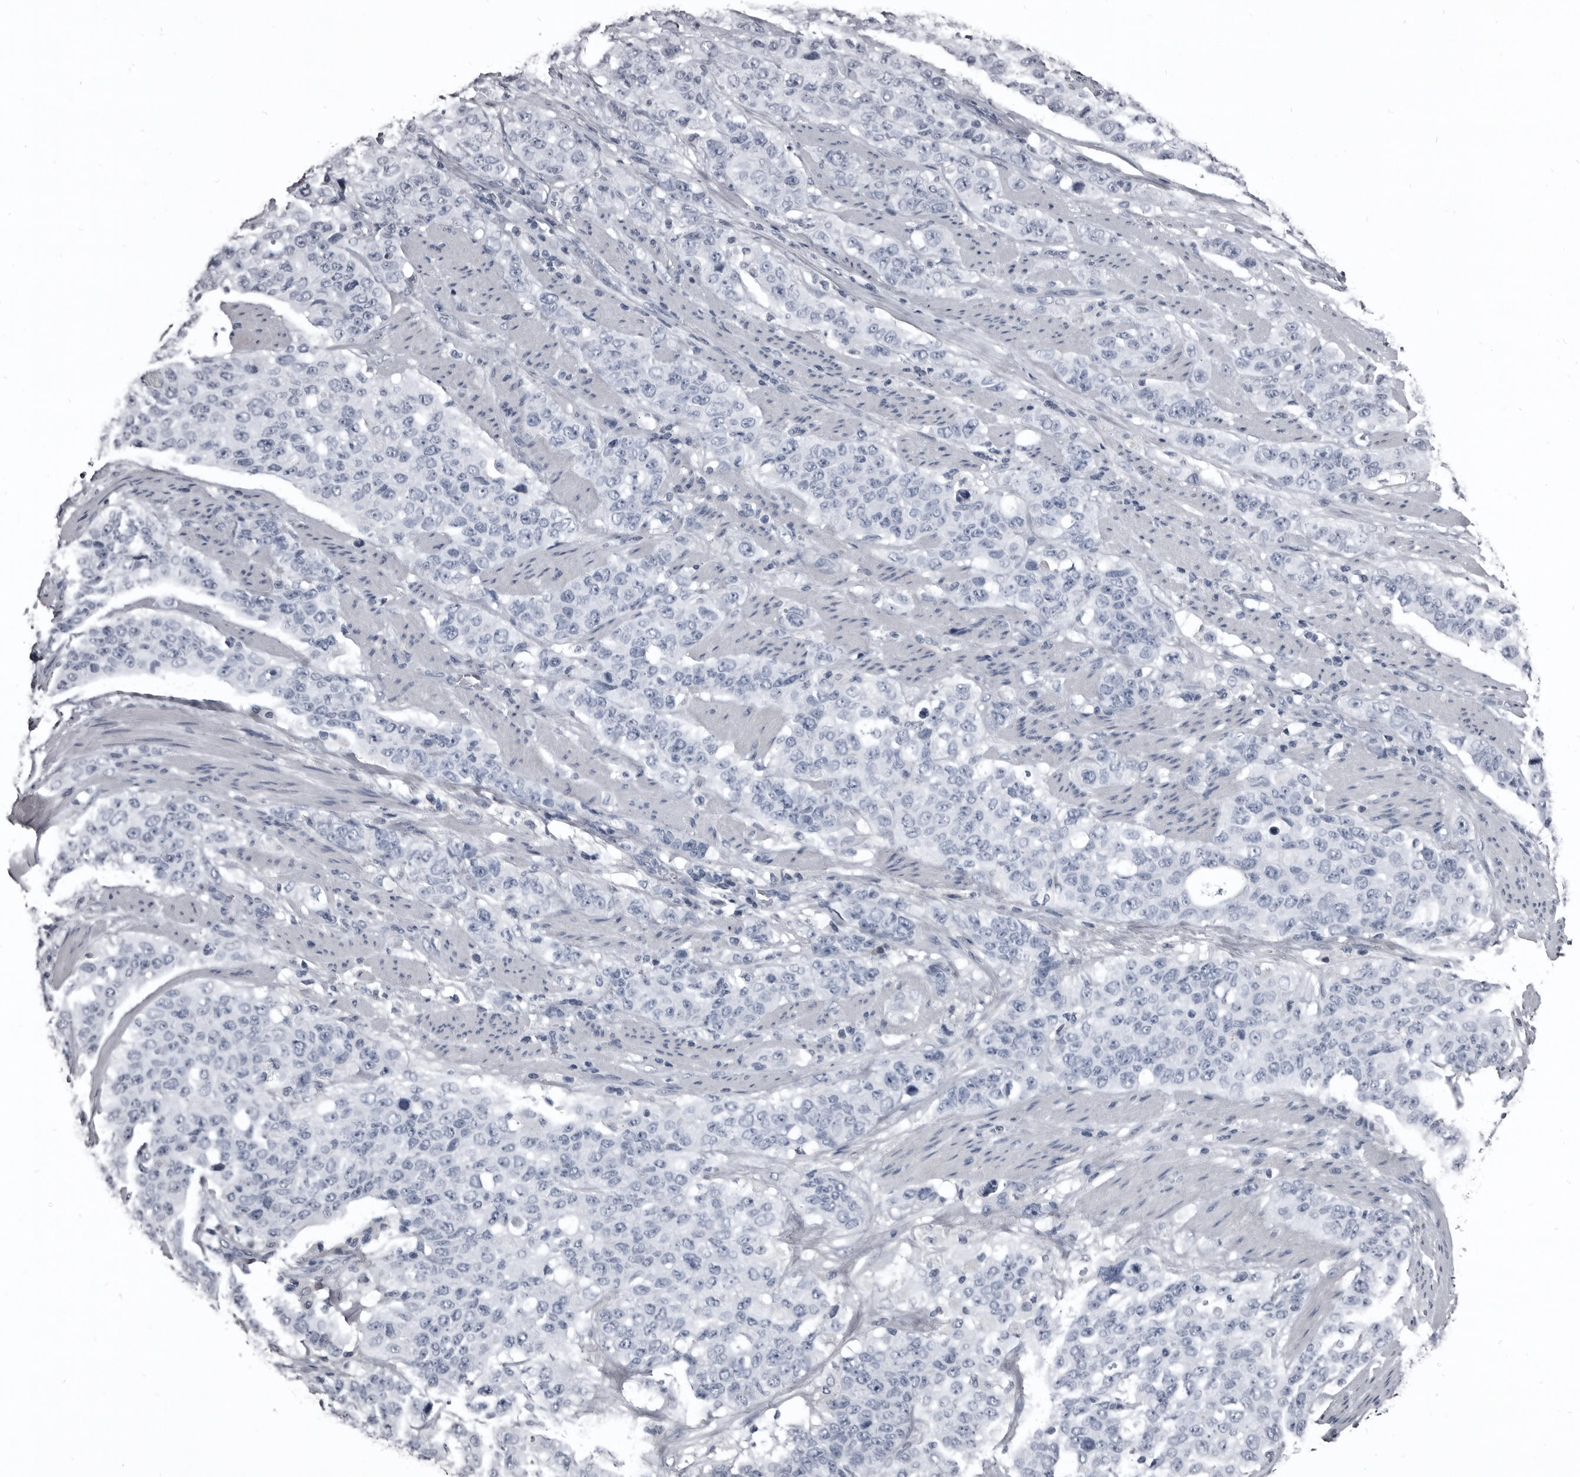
{"staining": {"intensity": "negative", "quantity": "none", "location": "none"}, "tissue": "stomach cancer", "cell_type": "Tumor cells", "image_type": "cancer", "snomed": [{"axis": "morphology", "description": "Adenocarcinoma, NOS"}, {"axis": "topography", "description": "Stomach"}], "caption": "Immunohistochemistry photomicrograph of neoplastic tissue: stomach cancer stained with DAB displays no significant protein positivity in tumor cells.", "gene": "GREB1", "patient": {"sex": "male", "age": 48}}